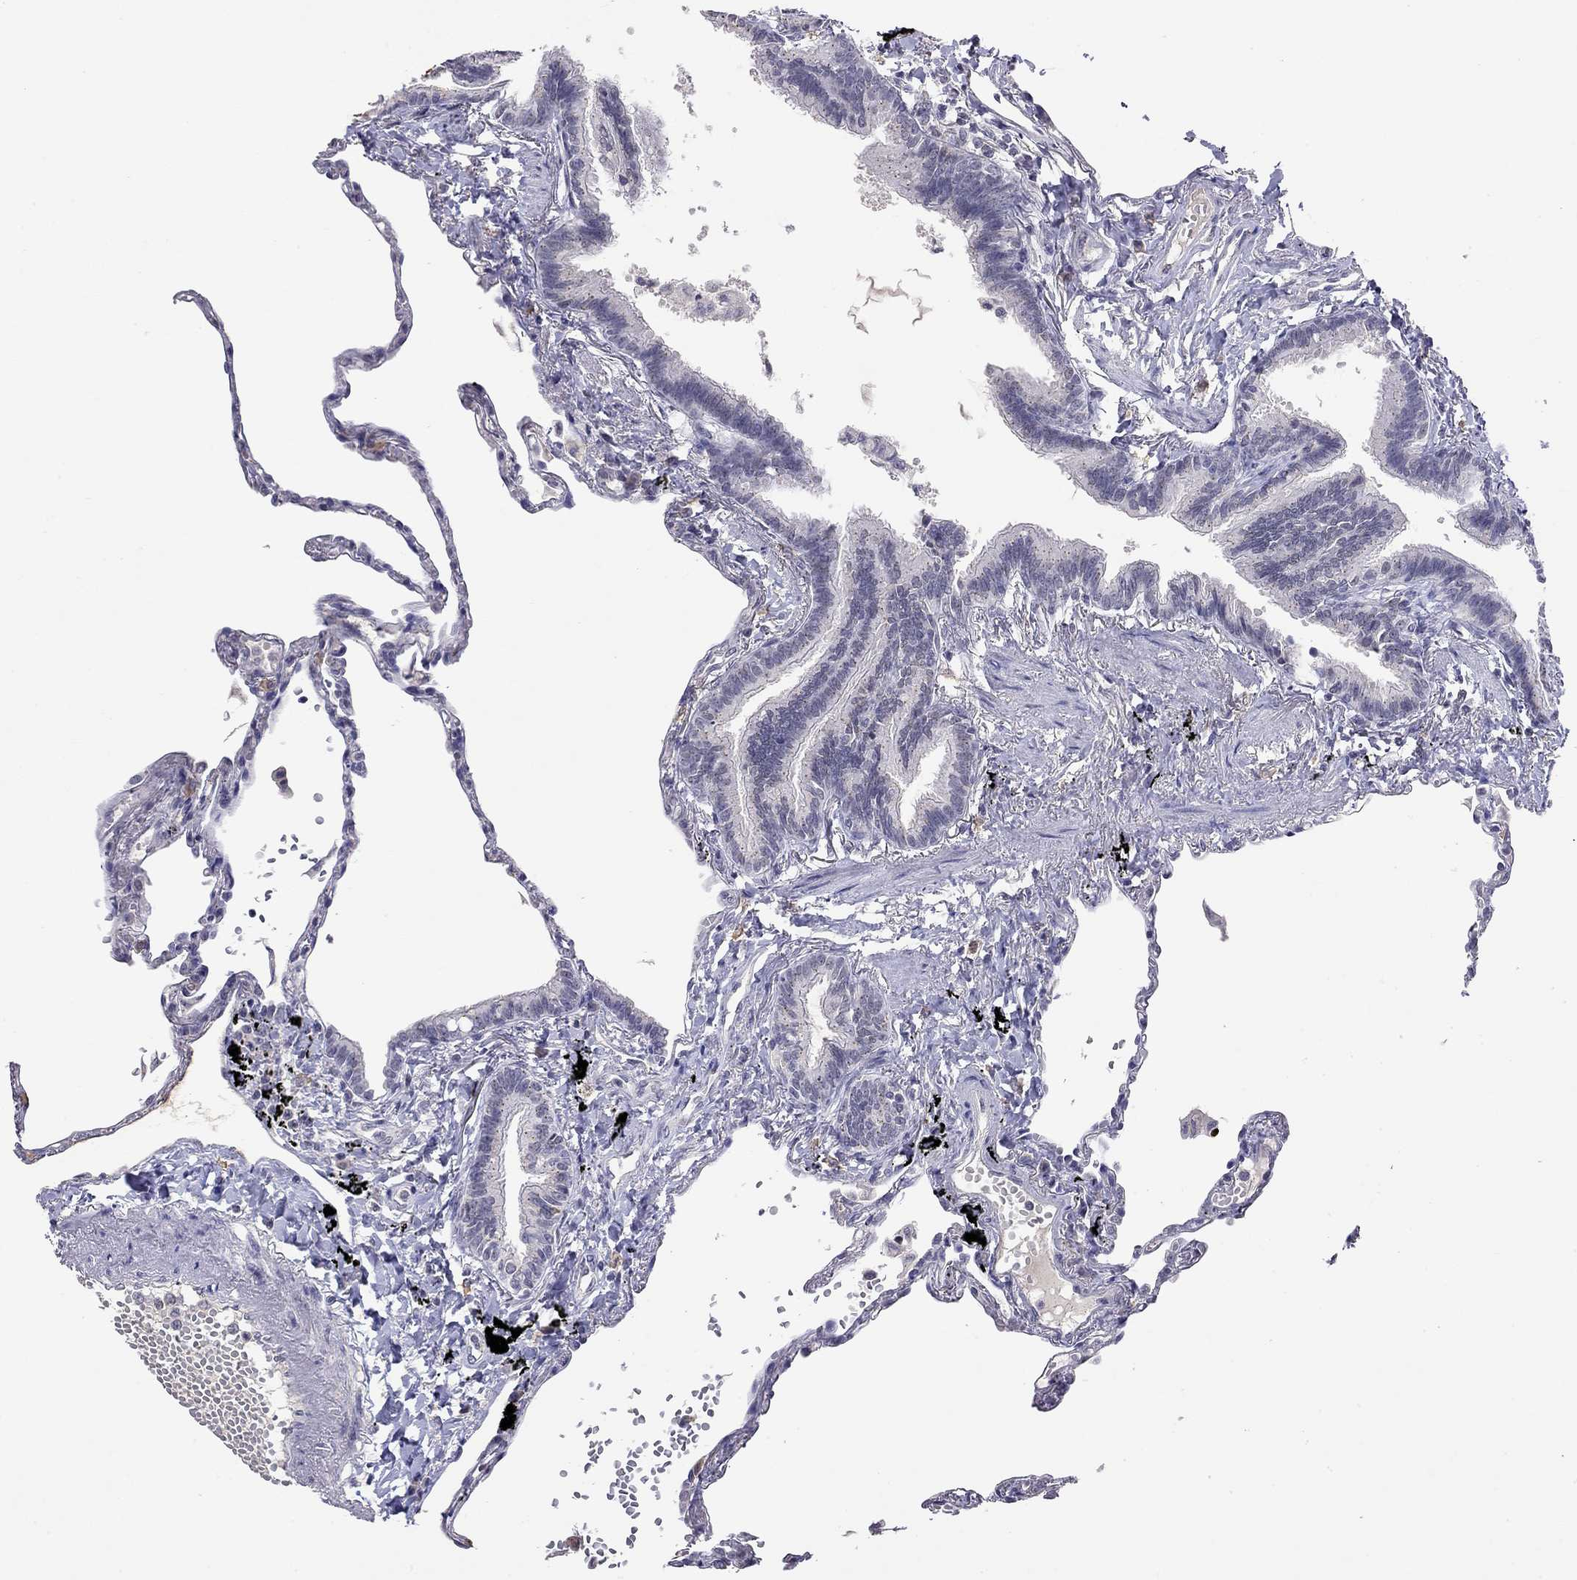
{"staining": {"intensity": "weak", "quantity": "<25%", "location": "cytoplasmic/membranous"}, "tissue": "lung", "cell_type": "Alveolar cells", "image_type": "normal", "snomed": [{"axis": "morphology", "description": "Normal tissue, NOS"}, {"axis": "topography", "description": "Lung"}], "caption": "Immunohistochemical staining of unremarkable human lung demonstrates no significant expression in alveolar cells.", "gene": "WNK3", "patient": {"sex": "male", "age": 78}}